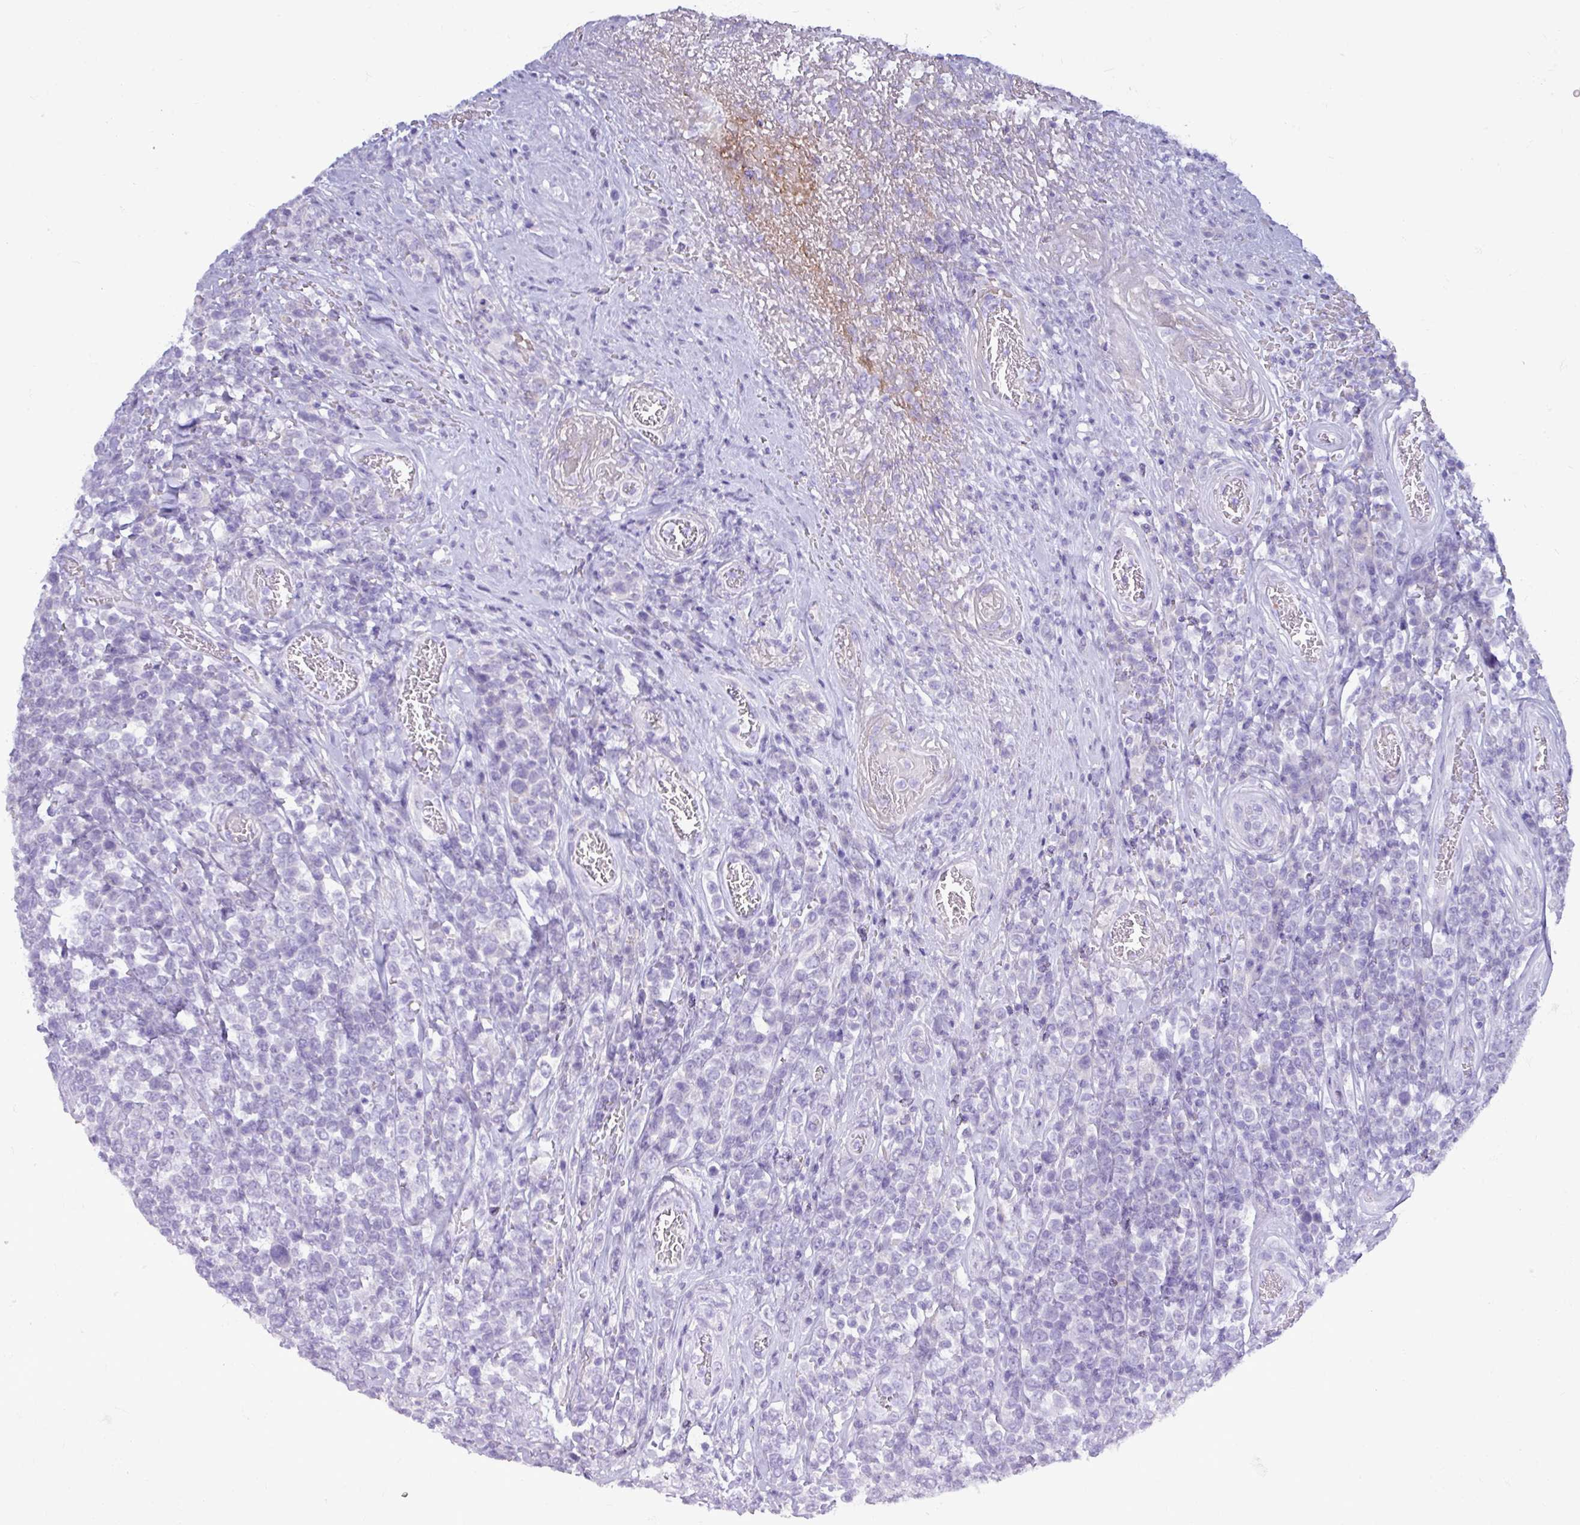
{"staining": {"intensity": "negative", "quantity": "none", "location": "none"}, "tissue": "lymphoma", "cell_type": "Tumor cells", "image_type": "cancer", "snomed": [{"axis": "morphology", "description": "Malignant lymphoma, non-Hodgkin's type, High grade"}, {"axis": "topography", "description": "Soft tissue"}], "caption": "IHC of lymphoma demonstrates no positivity in tumor cells.", "gene": "TNFSF12", "patient": {"sex": "female", "age": 56}}